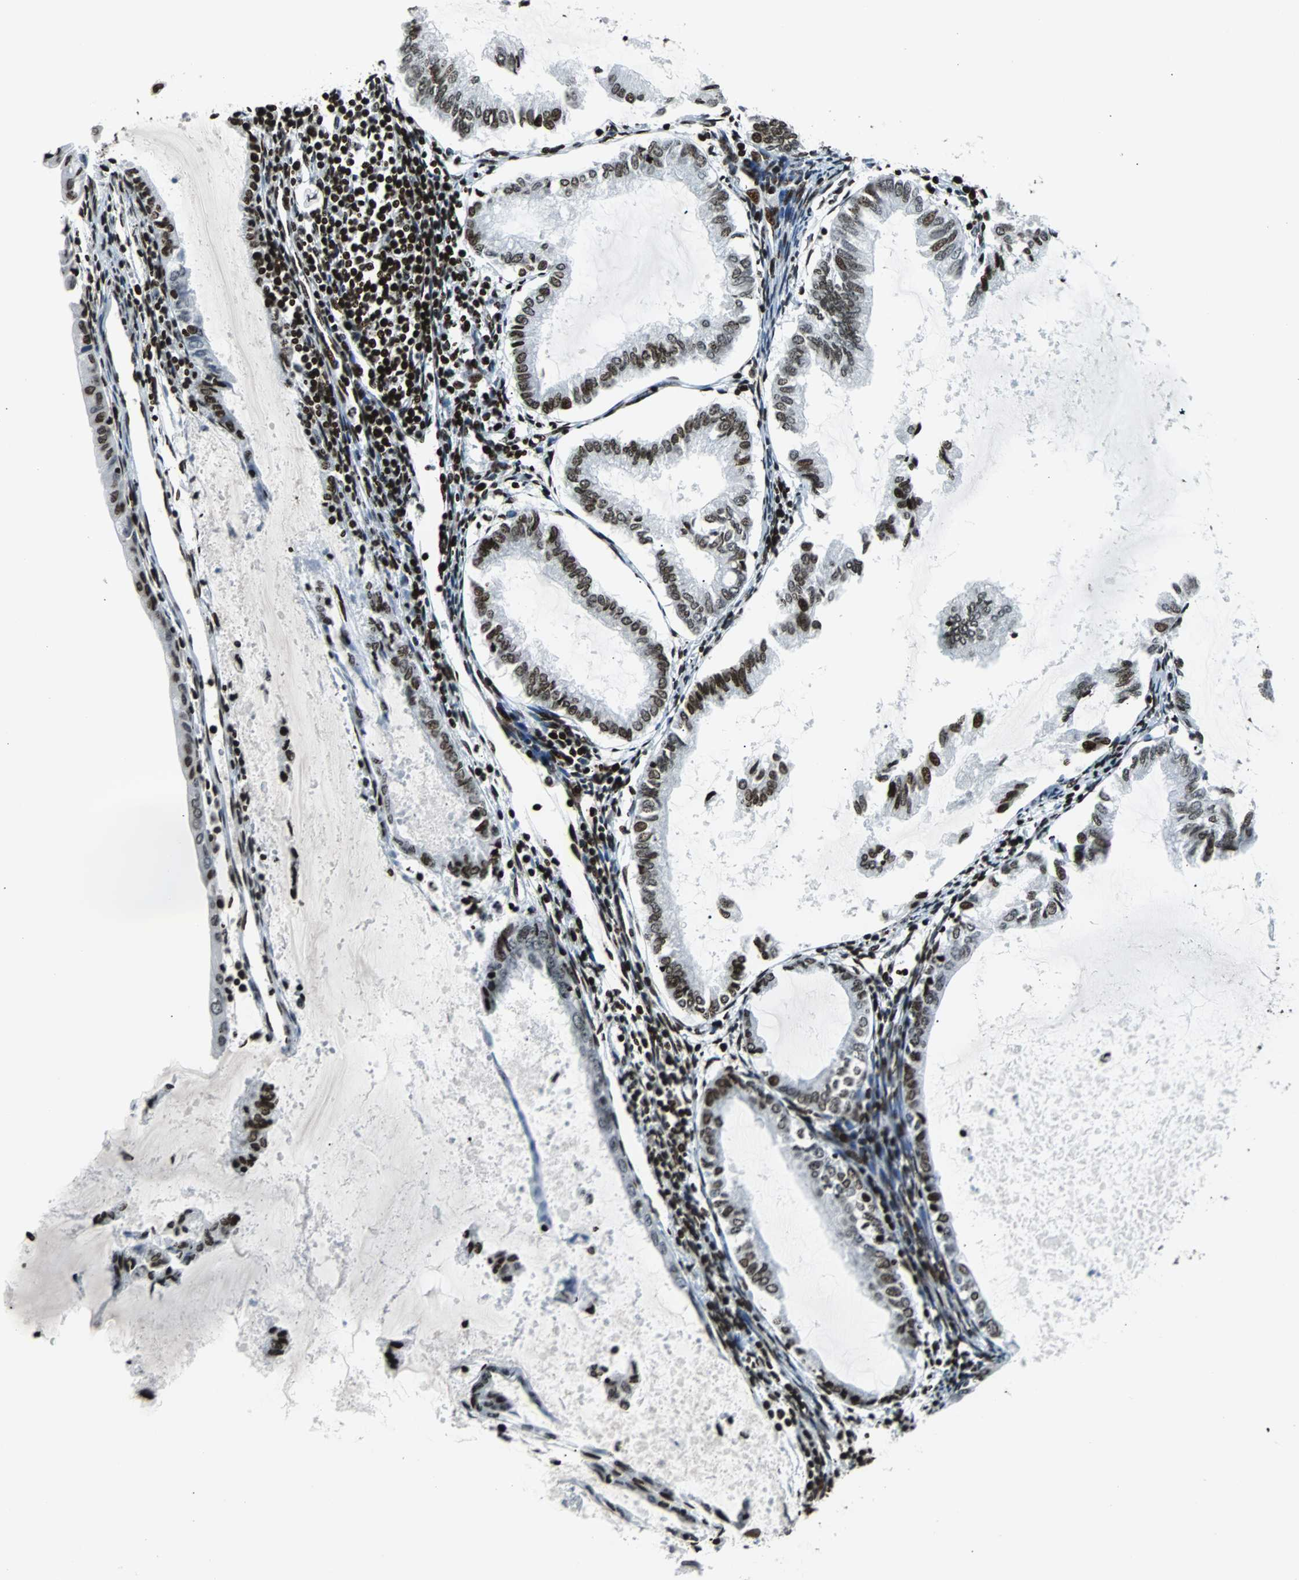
{"staining": {"intensity": "moderate", "quantity": ">75%", "location": "nuclear"}, "tissue": "endometrial cancer", "cell_type": "Tumor cells", "image_type": "cancer", "snomed": [{"axis": "morphology", "description": "Adenocarcinoma, NOS"}, {"axis": "topography", "description": "Endometrium"}], "caption": "Brown immunohistochemical staining in adenocarcinoma (endometrial) shows moderate nuclear staining in approximately >75% of tumor cells.", "gene": "ZNF131", "patient": {"sex": "female", "age": 86}}